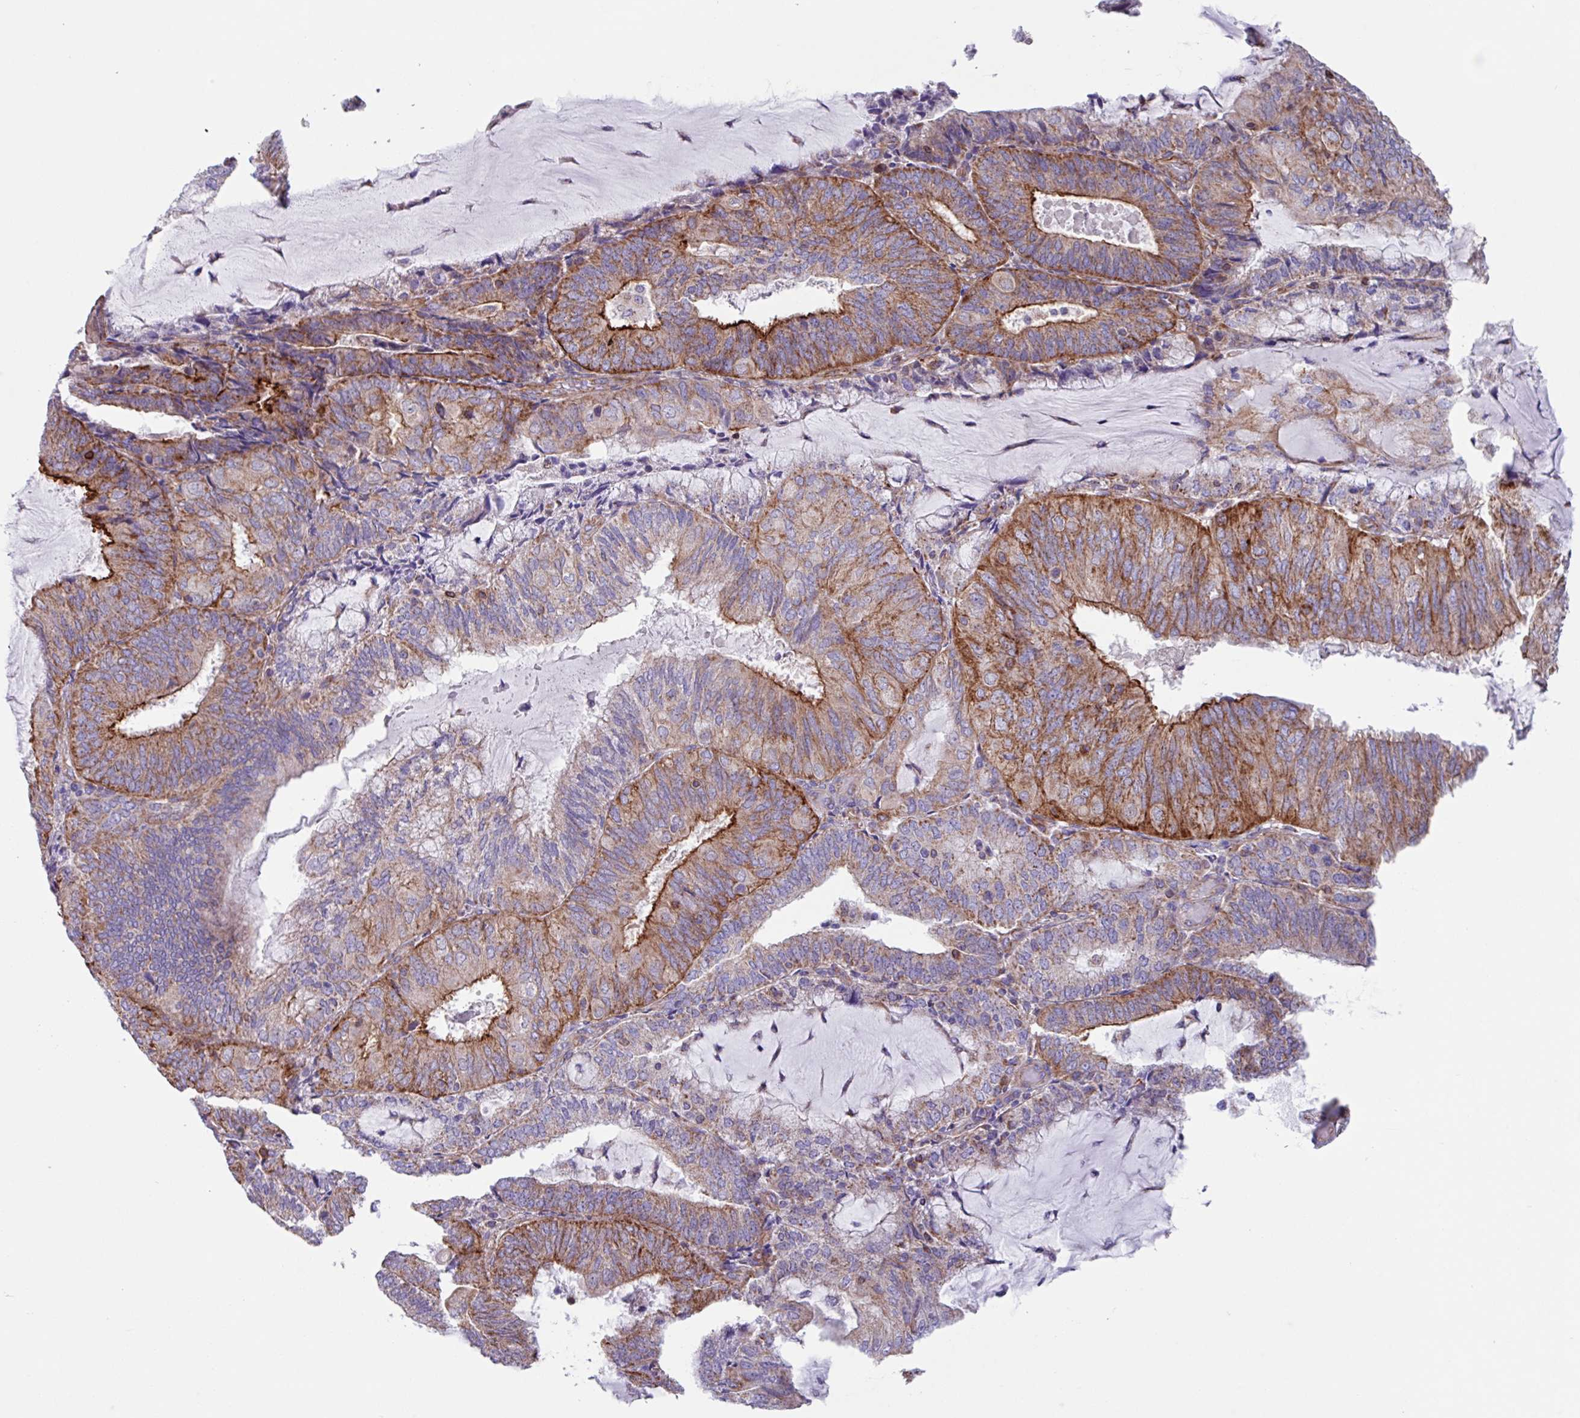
{"staining": {"intensity": "moderate", "quantity": "25%-75%", "location": "cytoplasmic/membranous"}, "tissue": "endometrial cancer", "cell_type": "Tumor cells", "image_type": "cancer", "snomed": [{"axis": "morphology", "description": "Adenocarcinoma, NOS"}, {"axis": "topography", "description": "Endometrium"}], "caption": "Human adenocarcinoma (endometrial) stained with a brown dye shows moderate cytoplasmic/membranous positive expression in about 25%-75% of tumor cells.", "gene": "OTULIN", "patient": {"sex": "female", "age": 81}}